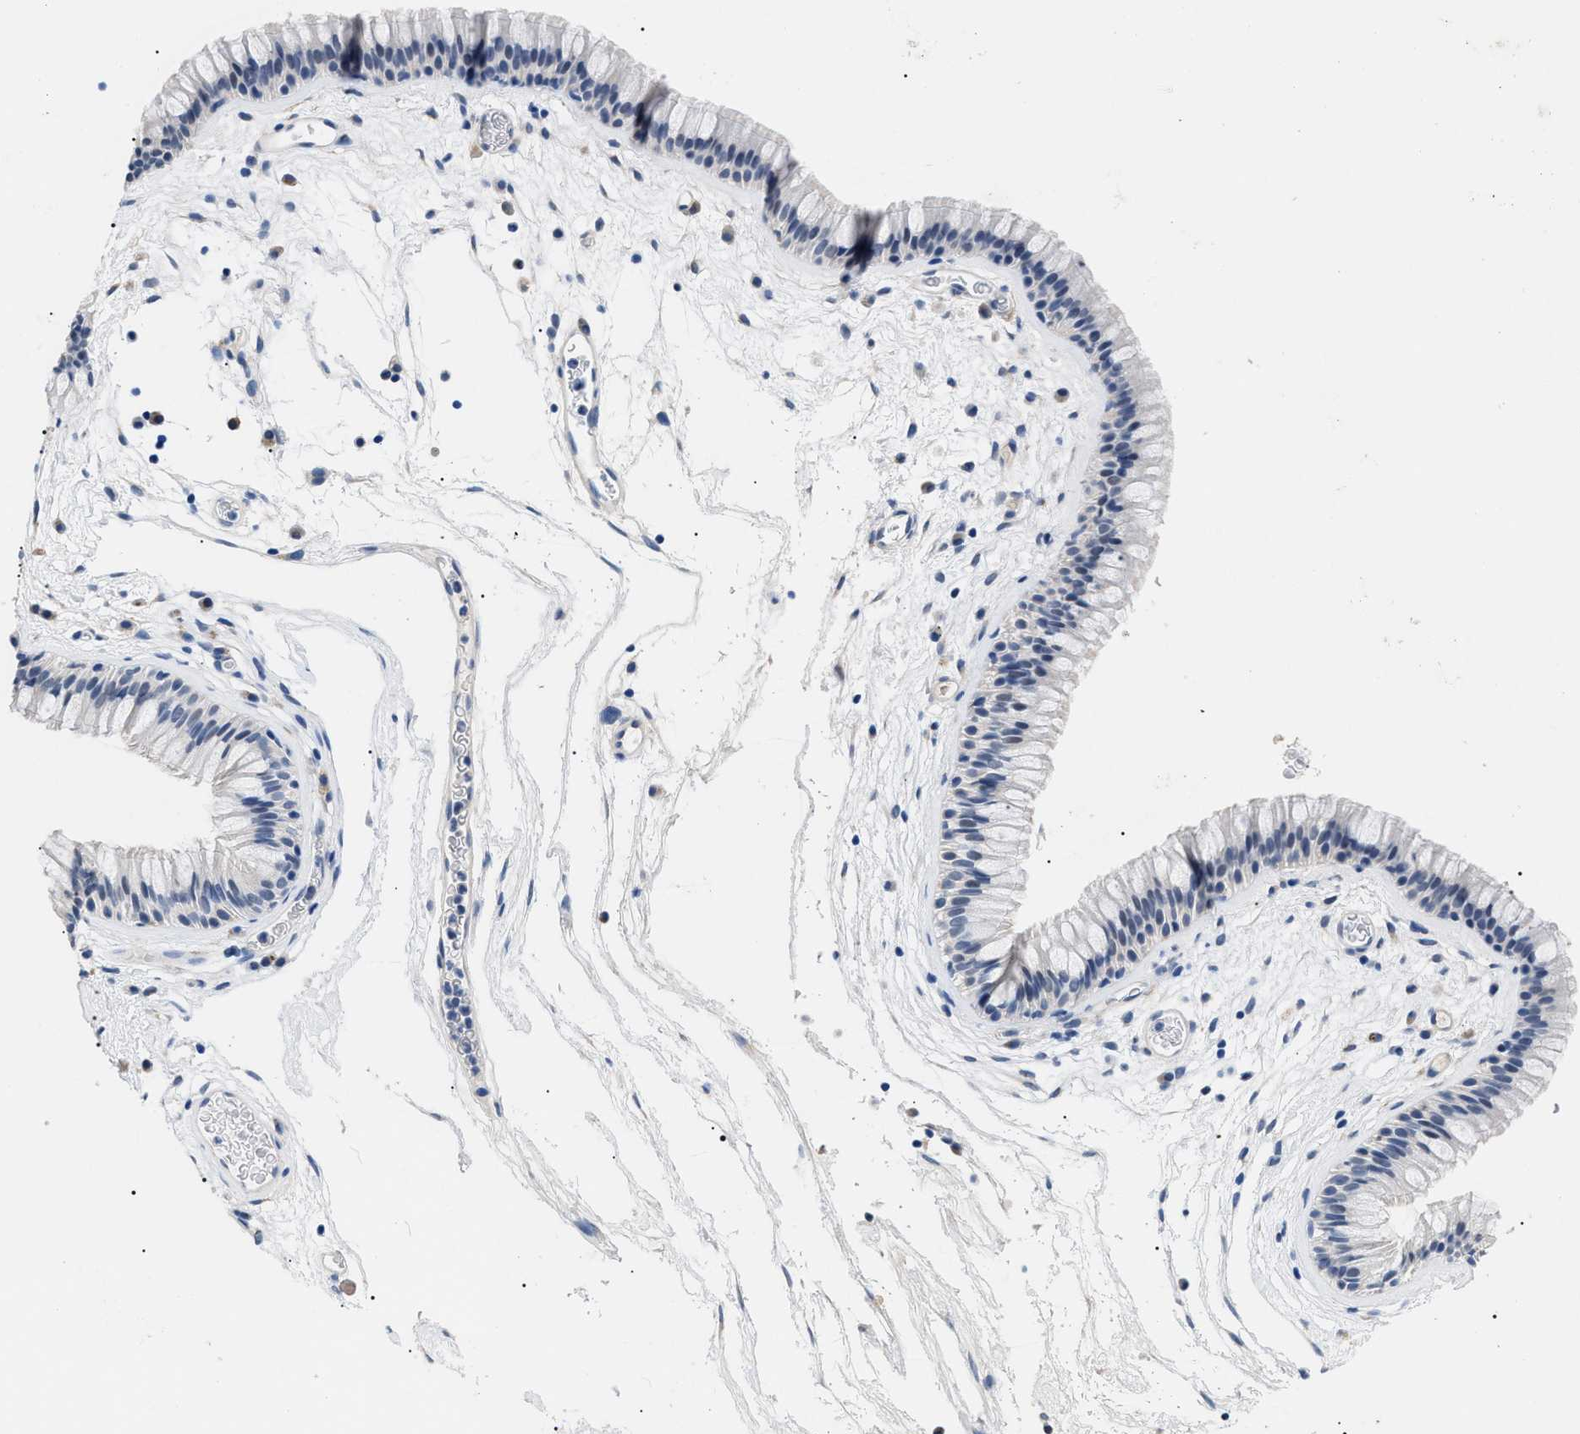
{"staining": {"intensity": "negative", "quantity": "none", "location": "none"}, "tissue": "nasopharynx", "cell_type": "Respiratory epithelial cells", "image_type": "normal", "snomed": [{"axis": "morphology", "description": "Normal tissue, NOS"}, {"axis": "morphology", "description": "Inflammation, NOS"}, {"axis": "topography", "description": "Nasopharynx"}], "caption": "High power microscopy histopathology image of an immunohistochemistry (IHC) micrograph of benign nasopharynx, revealing no significant staining in respiratory epithelial cells. (DAB (3,3'-diaminobenzidine) IHC visualized using brightfield microscopy, high magnification).", "gene": "PRRT2", "patient": {"sex": "male", "age": 48}}